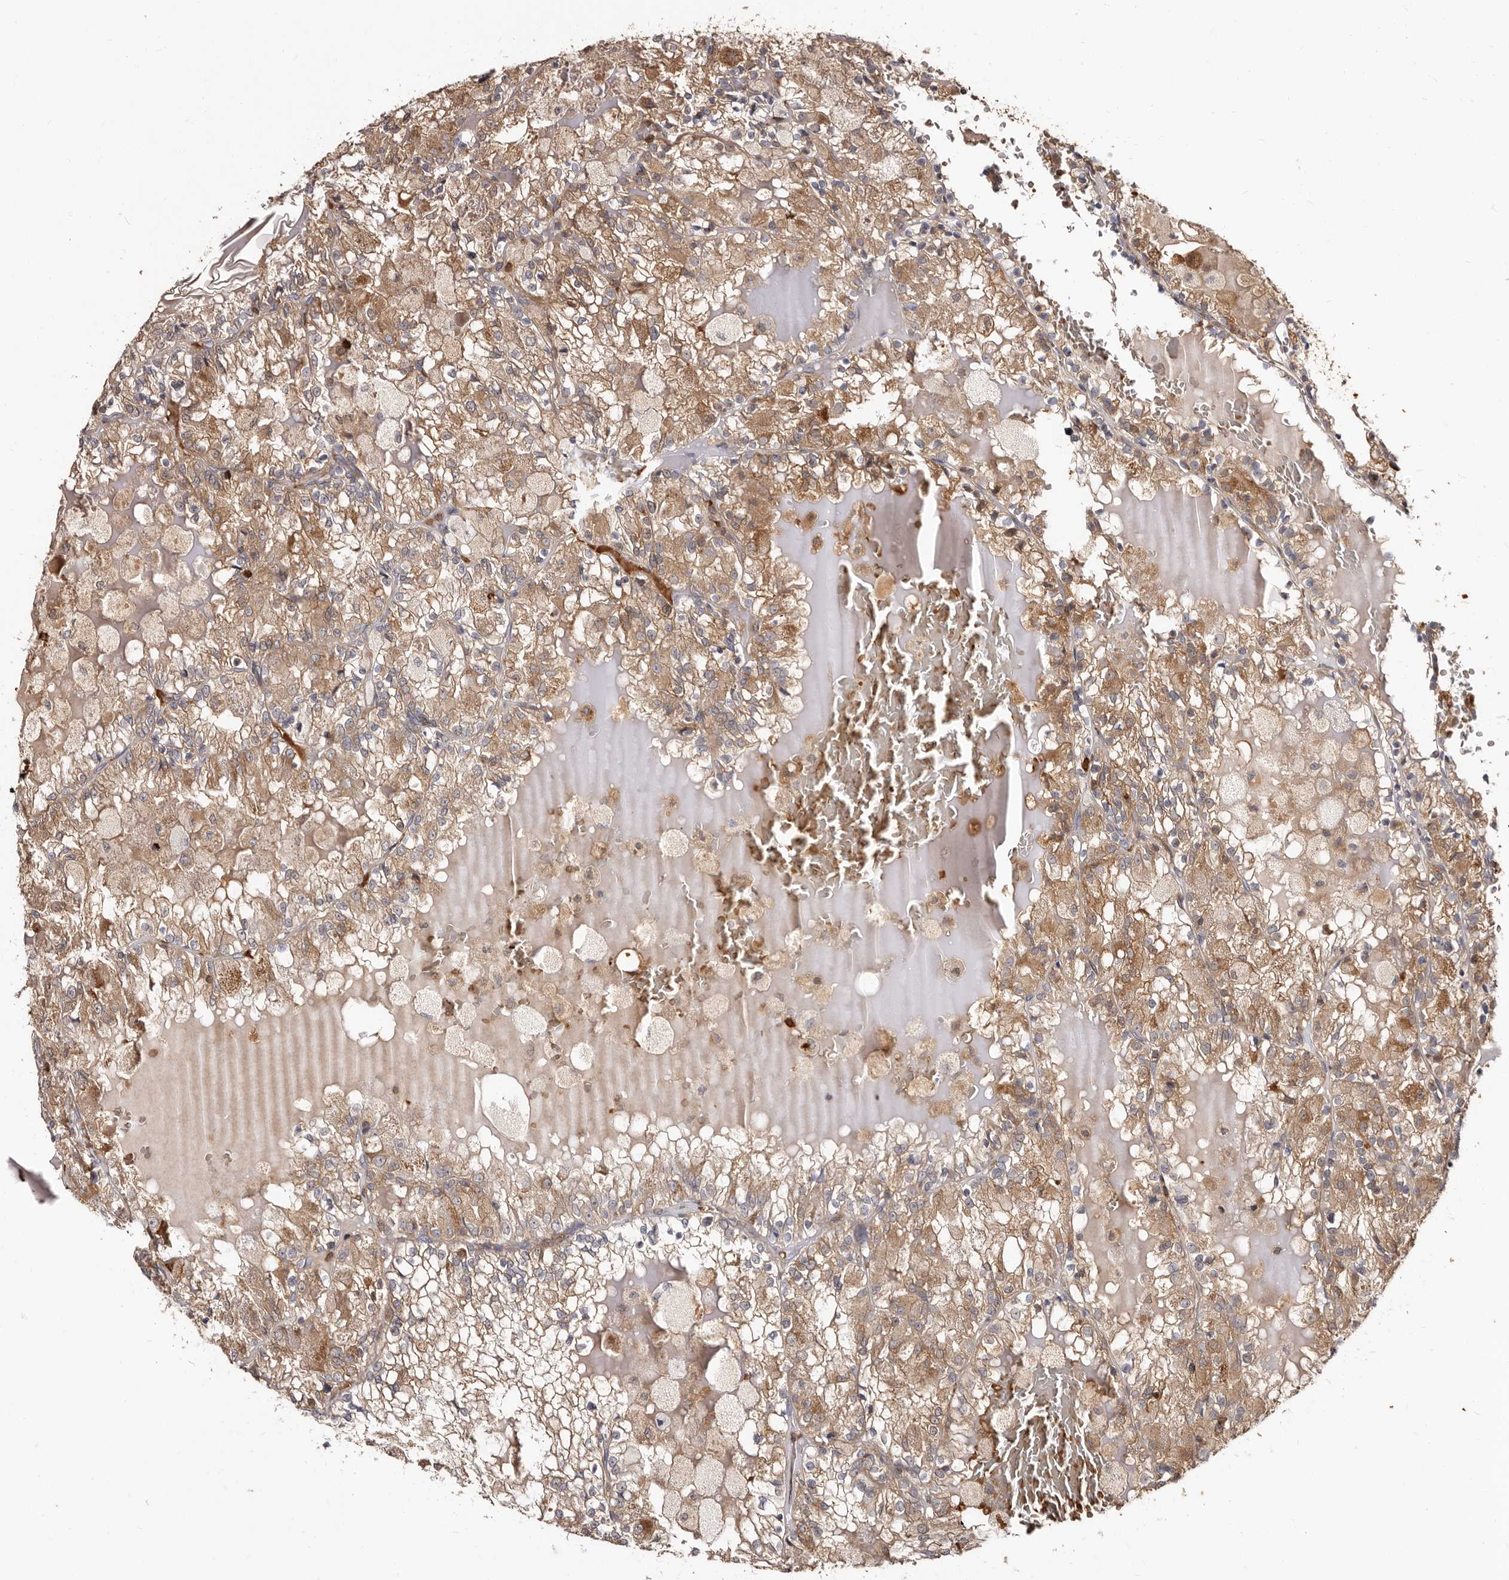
{"staining": {"intensity": "moderate", "quantity": ">75%", "location": "cytoplasmic/membranous"}, "tissue": "renal cancer", "cell_type": "Tumor cells", "image_type": "cancer", "snomed": [{"axis": "morphology", "description": "Adenocarcinoma, NOS"}, {"axis": "topography", "description": "Kidney"}], "caption": "Tumor cells reveal medium levels of moderate cytoplasmic/membranous expression in about >75% of cells in renal cancer (adenocarcinoma).", "gene": "BAX", "patient": {"sex": "female", "age": 56}}